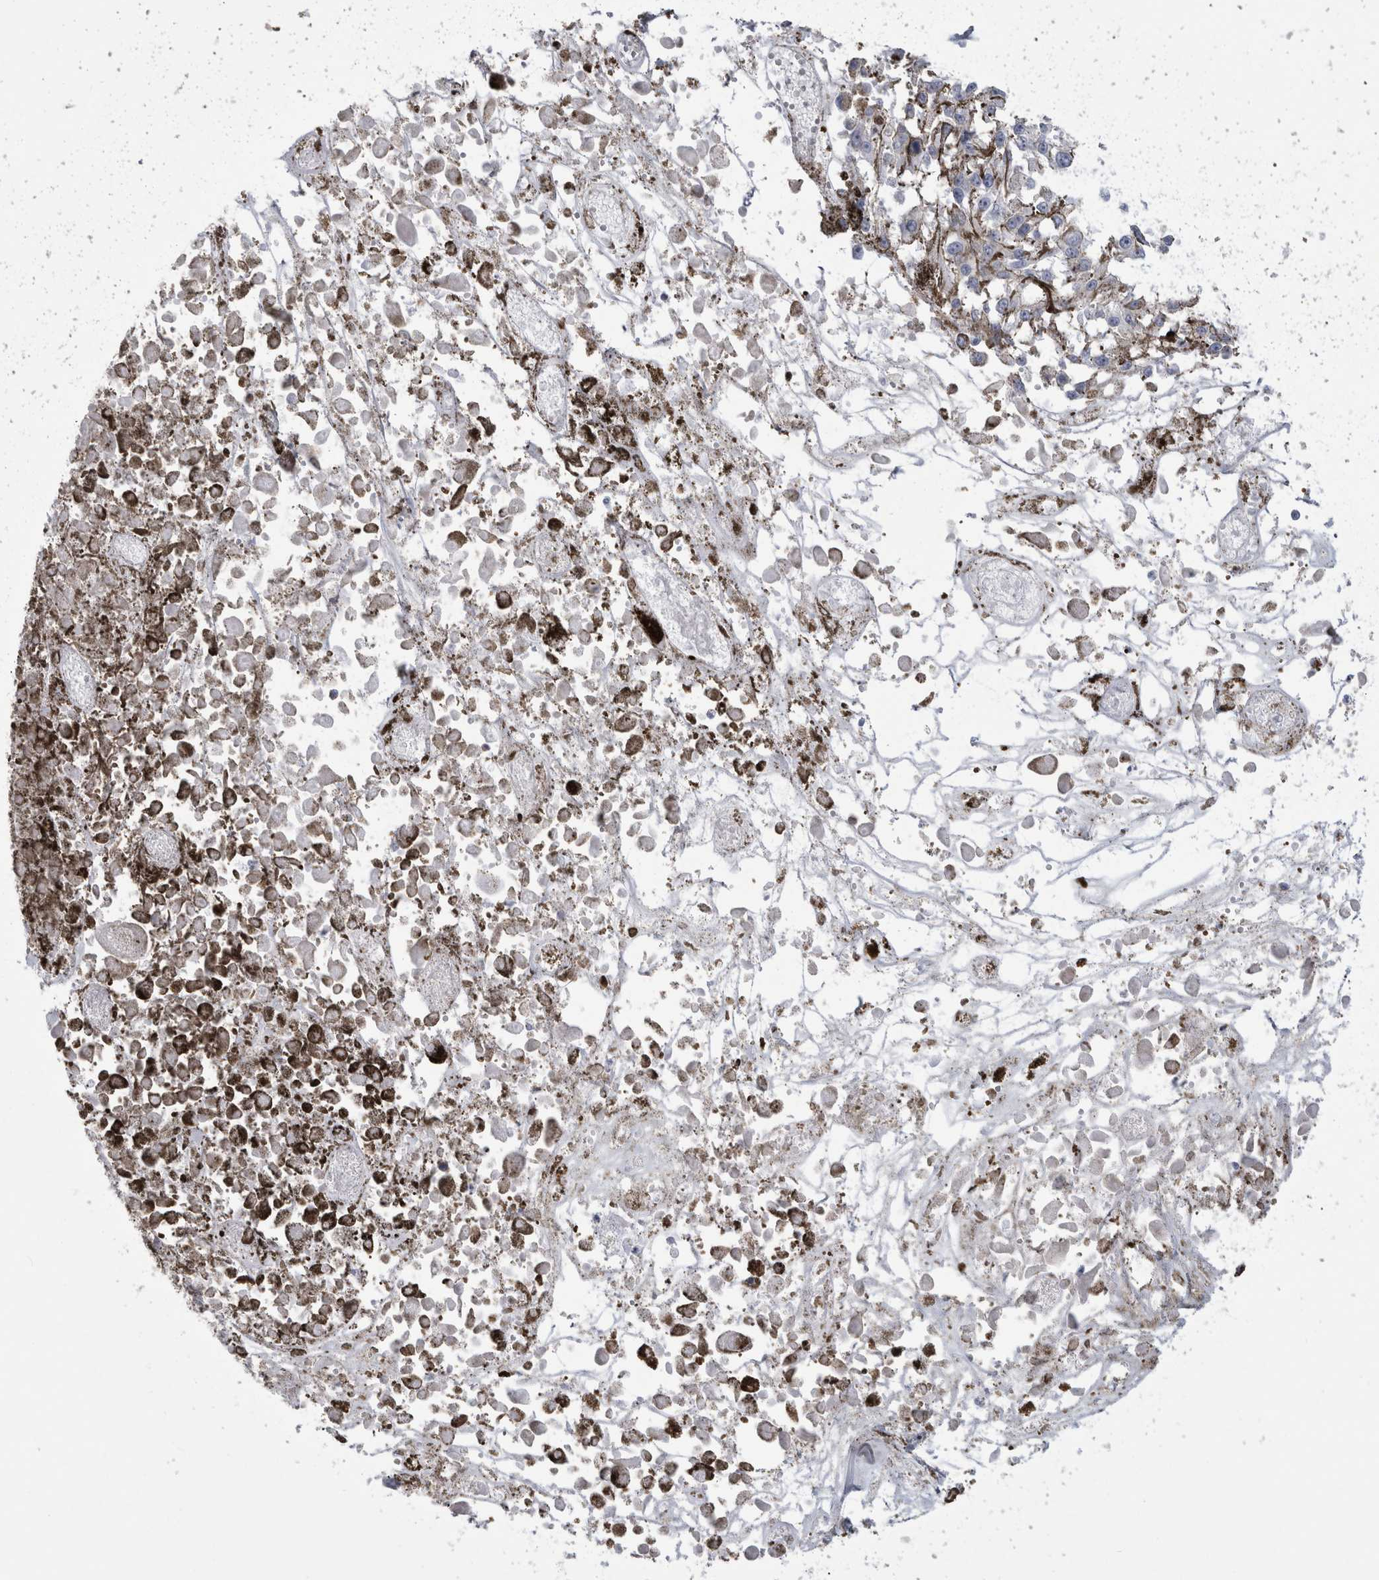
{"staining": {"intensity": "negative", "quantity": "none", "location": "none"}, "tissue": "melanoma", "cell_type": "Tumor cells", "image_type": "cancer", "snomed": [{"axis": "morphology", "description": "Malignant melanoma, Metastatic site"}, {"axis": "topography", "description": "Lymph node"}], "caption": "Human malignant melanoma (metastatic site) stained for a protein using immunohistochemistry reveals no staining in tumor cells.", "gene": "GATM", "patient": {"sex": "male", "age": 59}}